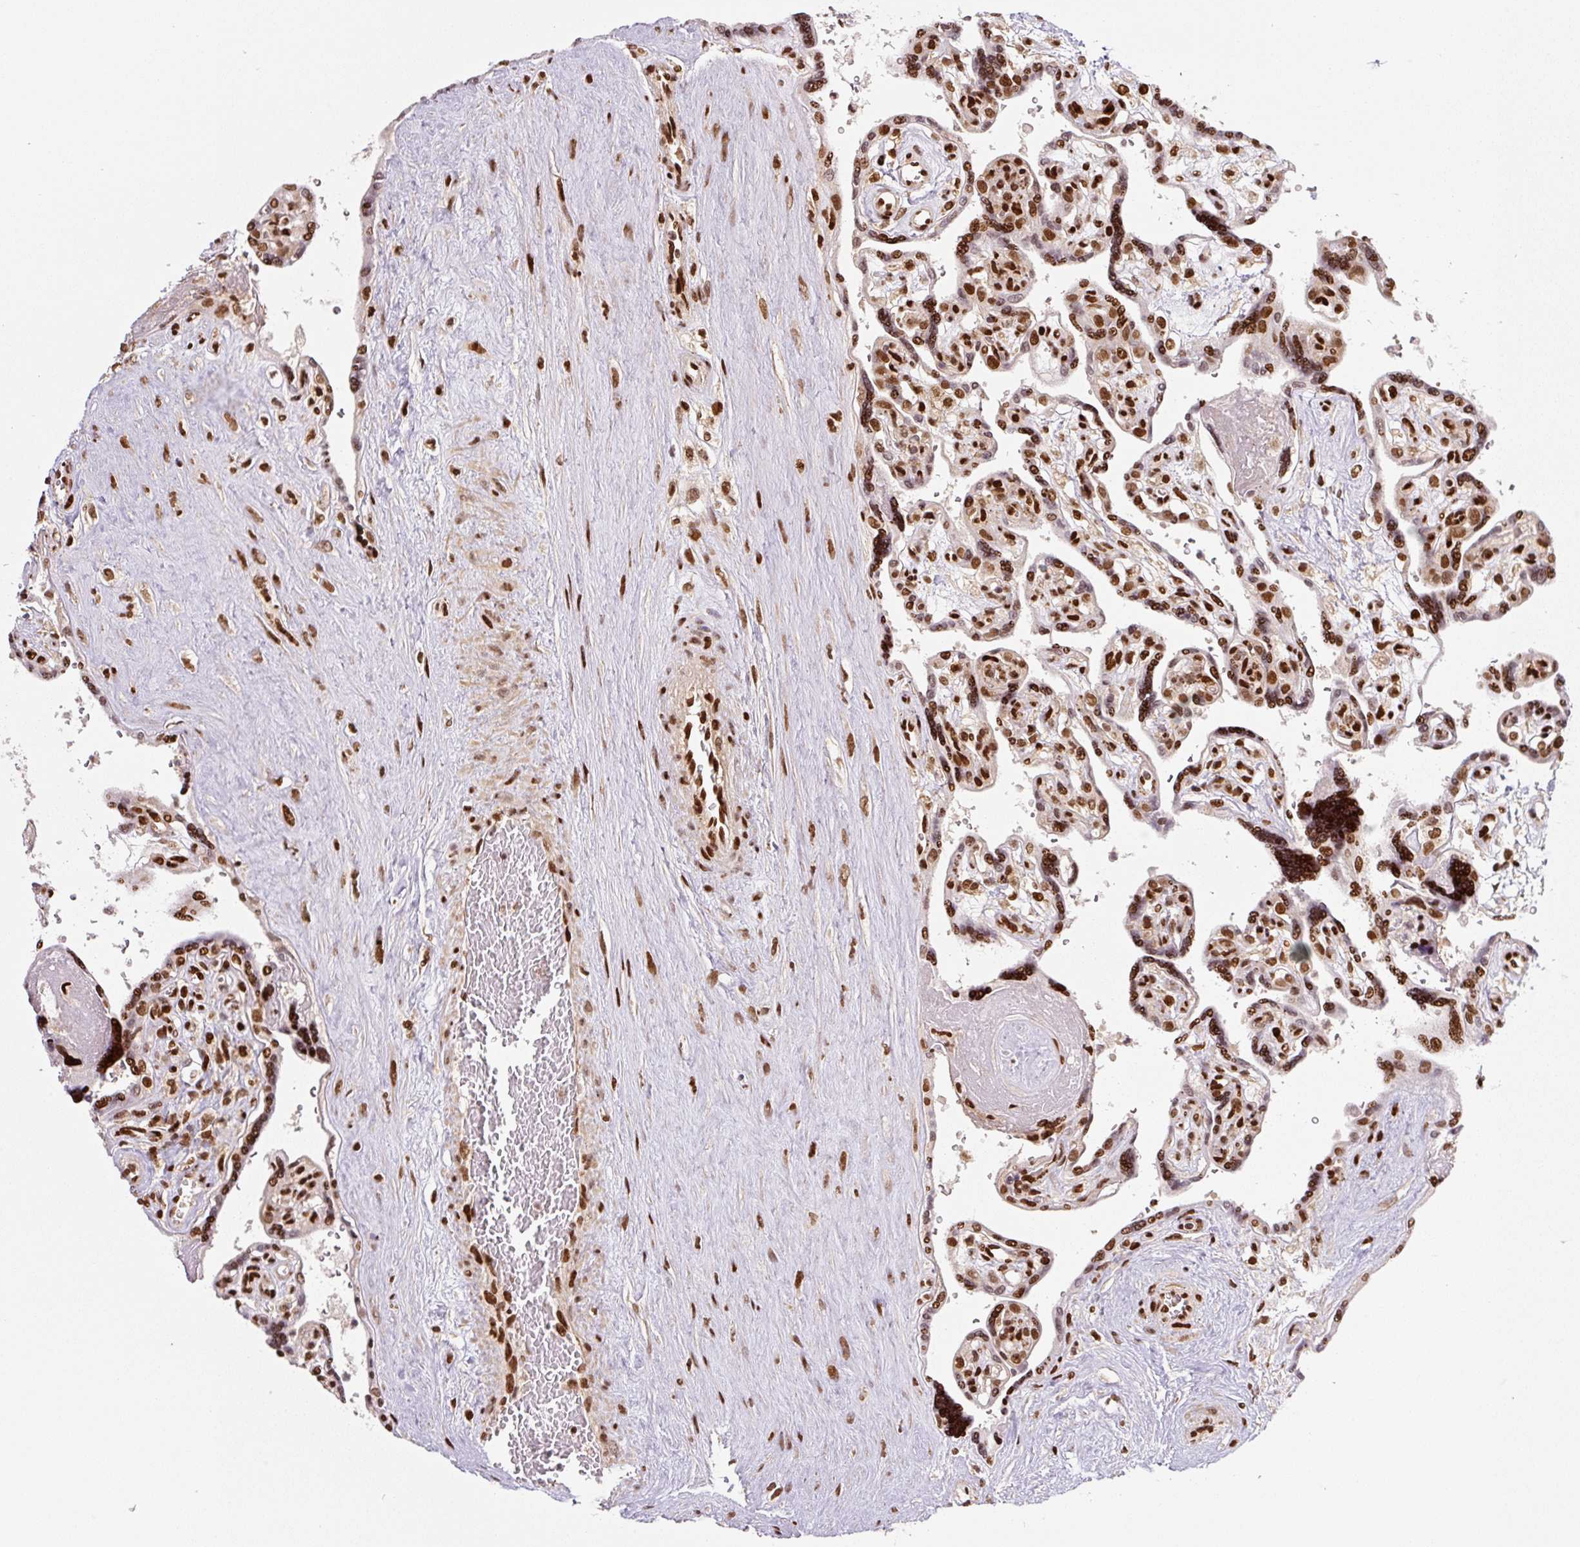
{"staining": {"intensity": "moderate", "quantity": "25%-75%", "location": "nuclear"}, "tissue": "placenta", "cell_type": "Decidual cells", "image_type": "normal", "snomed": [{"axis": "morphology", "description": "Normal tissue, NOS"}, {"axis": "topography", "description": "Placenta"}], "caption": "Placenta stained with DAB (3,3'-diaminobenzidine) immunohistochemistry reveals medium levels of moderate nuclear positivity in approximately 25%-75% of decidual cells.", "gene": "PYDC2", "patient": {"sex": "female", "age": 39}}